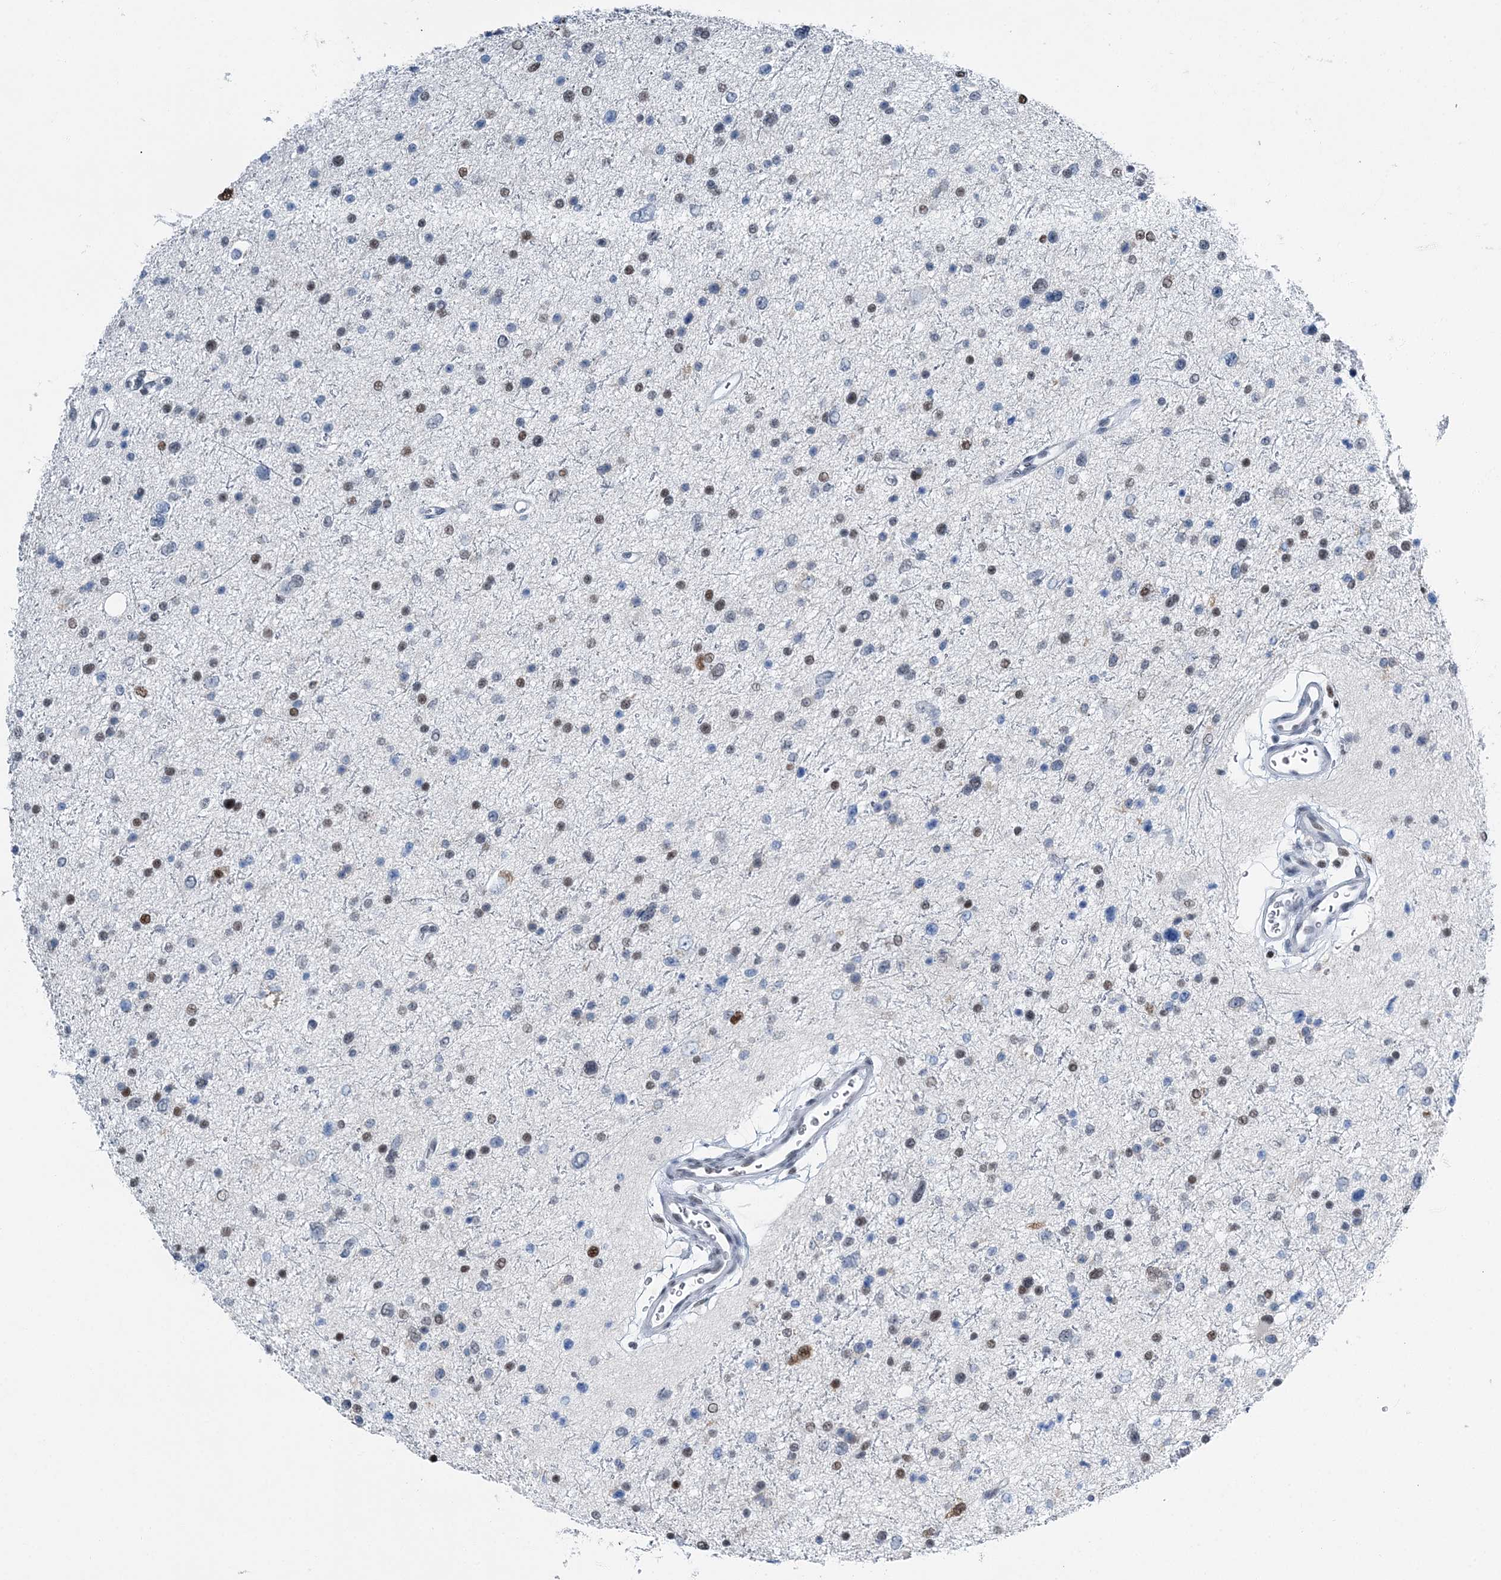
{"staining": {"intensity": "moderate", "quantity": "<25%", "location": "nuclear"}, "tissue": "glioma", "cell_type": "Tumor cells", "image_type": "cancer", "snomed": [{"axis": "morphology", "description": "Glioma, malignant, Low grade"}, {"axis": "topography", "description": "Brain"}], "caption": "A brown stain labels moderate nuclear expression of a protein in human malignant glioma (low-grade) tumor cells. (IHC, brightfield microscopy, high magnification).", "gene": "HAT1", "patient": {"sex": "female", "age": 37}}